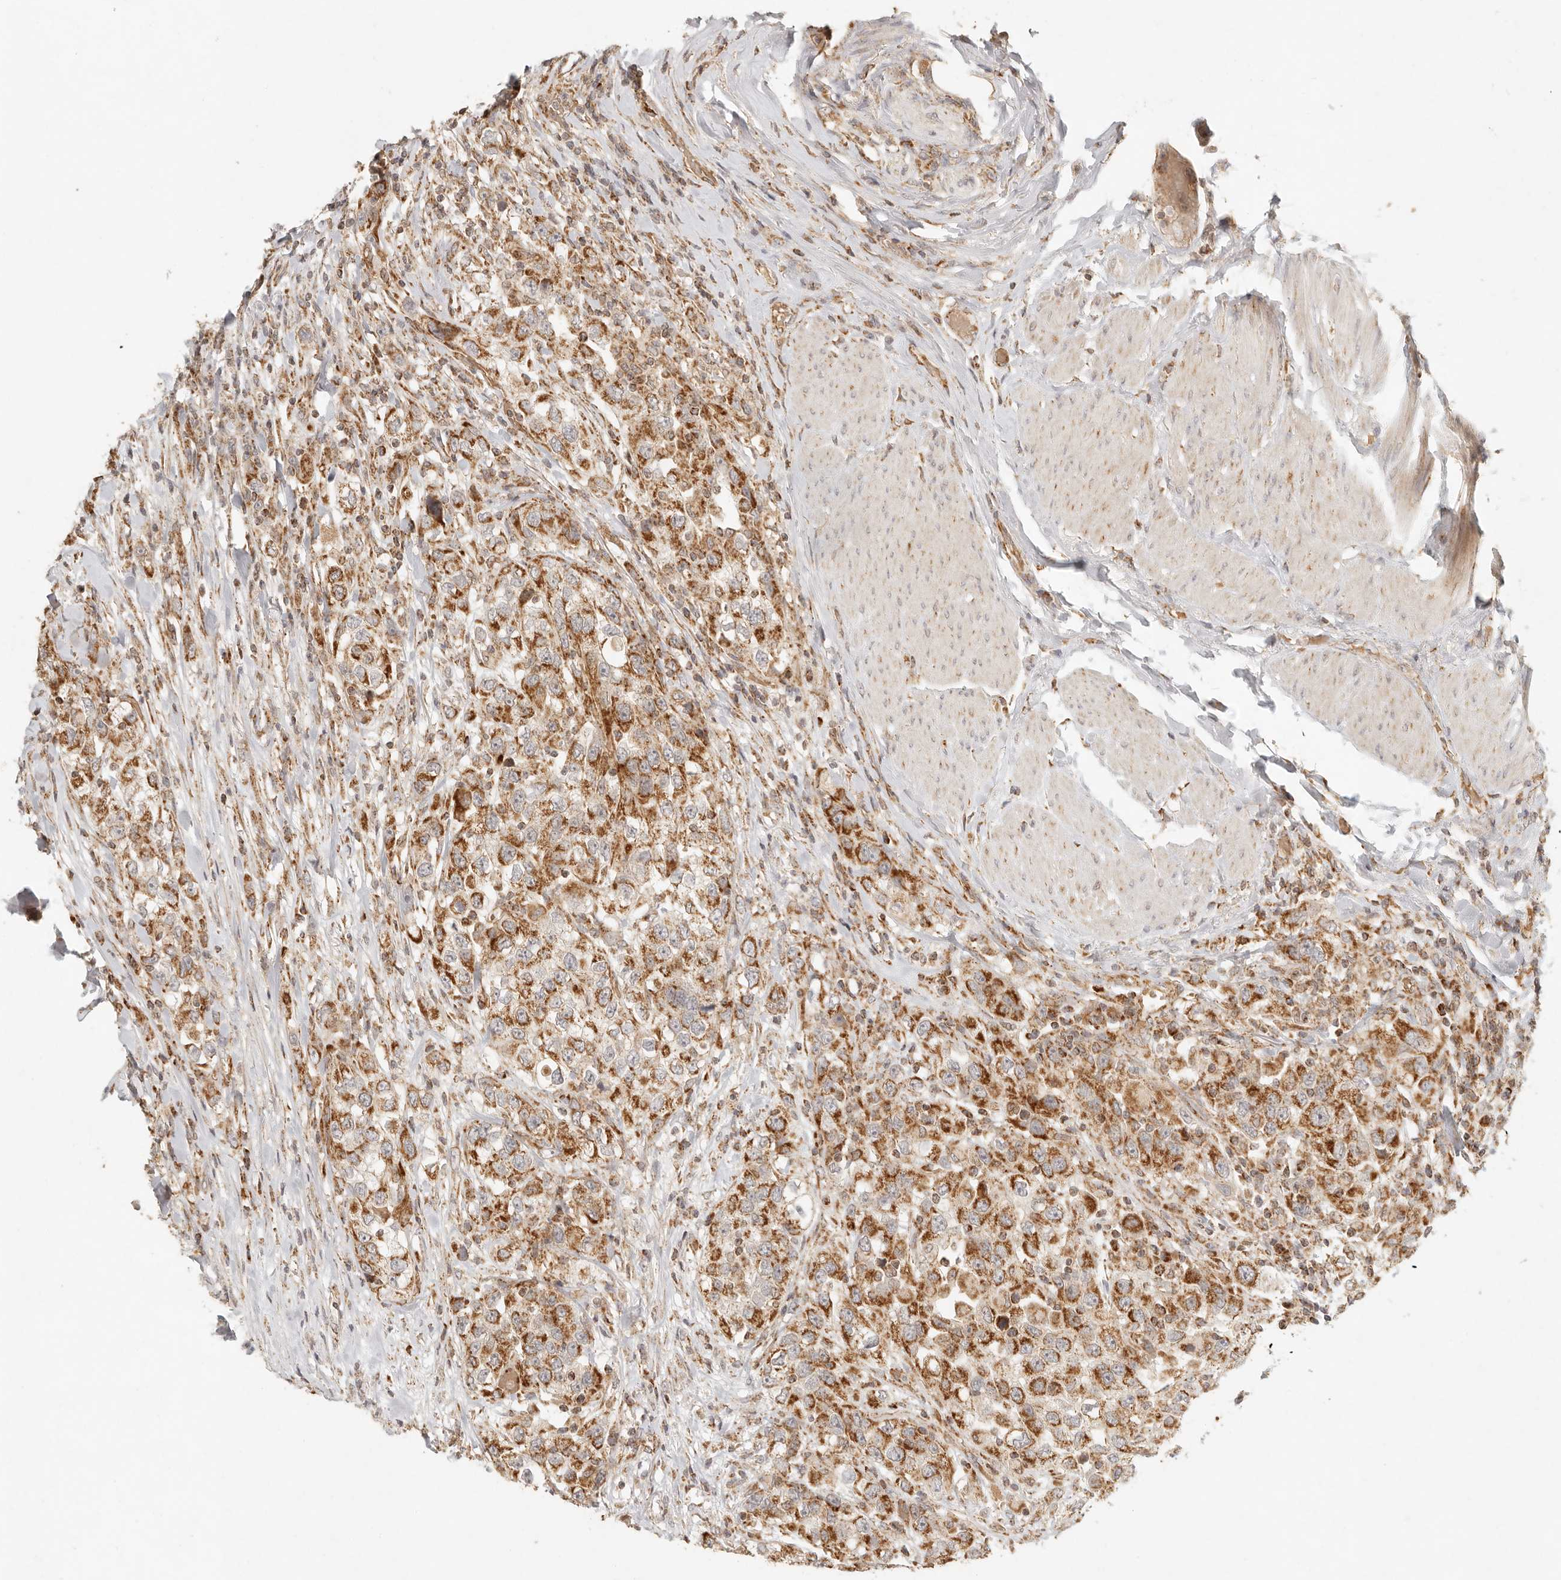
{"staining": {"intensity": "moderate", "quantity": ">75%", "location": "cytoplasmic/membranous"}, "tissue": "urothelial cancer", "cell_type": "Tumor cells", "image_type": "cancer", "snomed": [{"axis": "morphology", "description": "Urothelial carcinoma, High grade"}, {"axis": "topography", "description": "Urinary bladder"}], "caption": "This photomicrograph displays immunohistochemistry (IHC) staining of human urothelial carcinoma (high-grade), with medium moderate cytoplasmic/membranous expression in about >75% of tumor cells.", "gene": "MRPL55", "patient": {"sex": "female", "age": 80}}